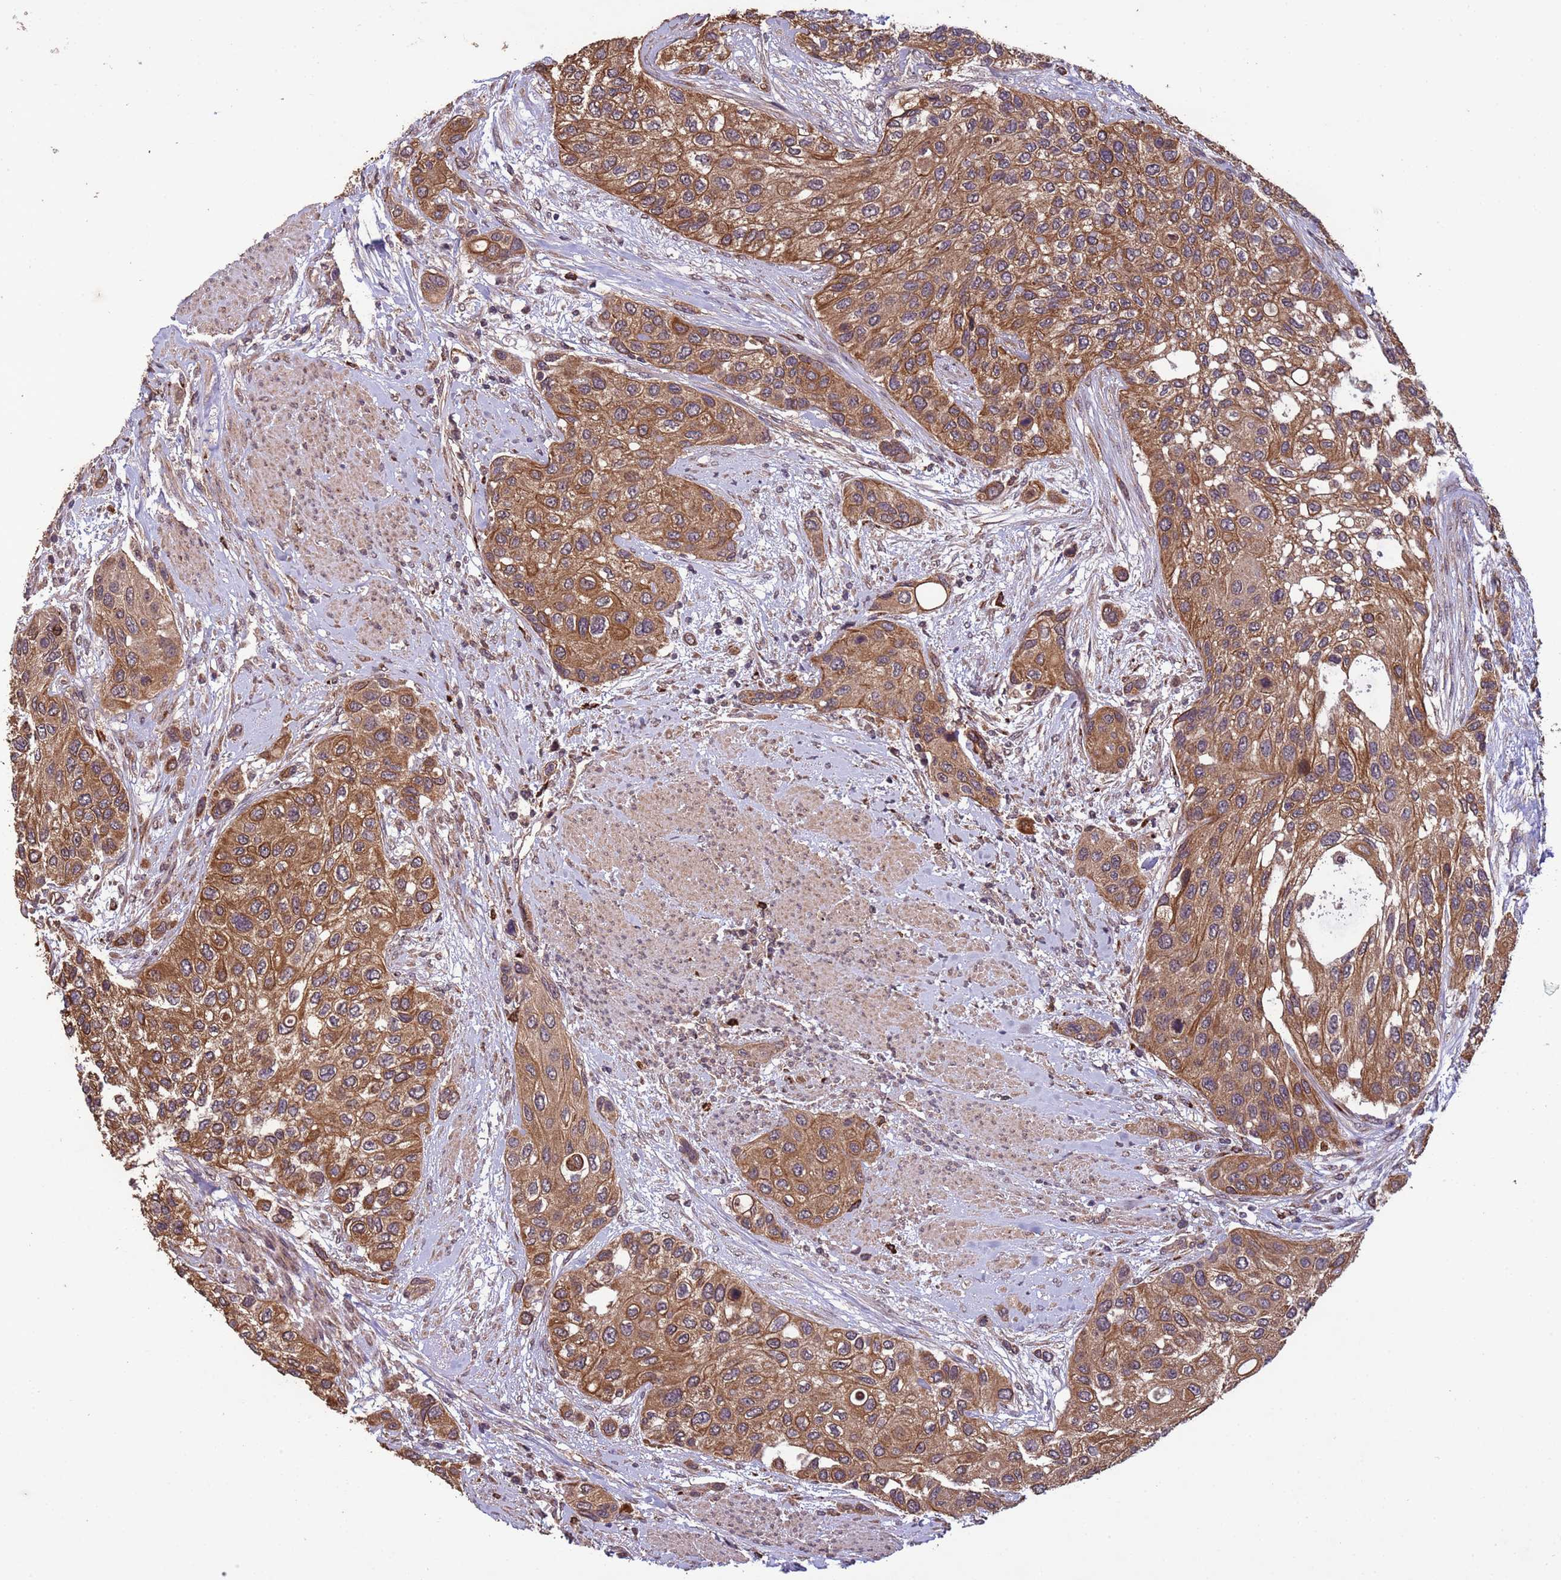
{"staining": {"intensity": "moderate", "quantity": ">75%", "location": "cytoplasmic/membranous"}, "tissue": "urothelial cancer", "cell_type": "Tumor cells", "image_type": "cancer", "snomed": [{"axis": "morphology", "description": "Normal tissue, NOS"}, {"axis": "morphology", "description": "Urothelial carcinoma, High grade"}, {"axis": "topography", "description": "Vascular tissue"}, {"axis": "topography", "description": "Urinary bladder"}], "caption": "Moderate cytoplasmic/membranous protein staining is appreciated in approximately >75% of tumor cells in urothelial carcinoma (high-grade).", "gene": "FASTKD1", "patient": {"sex": "female", "age": 56}}